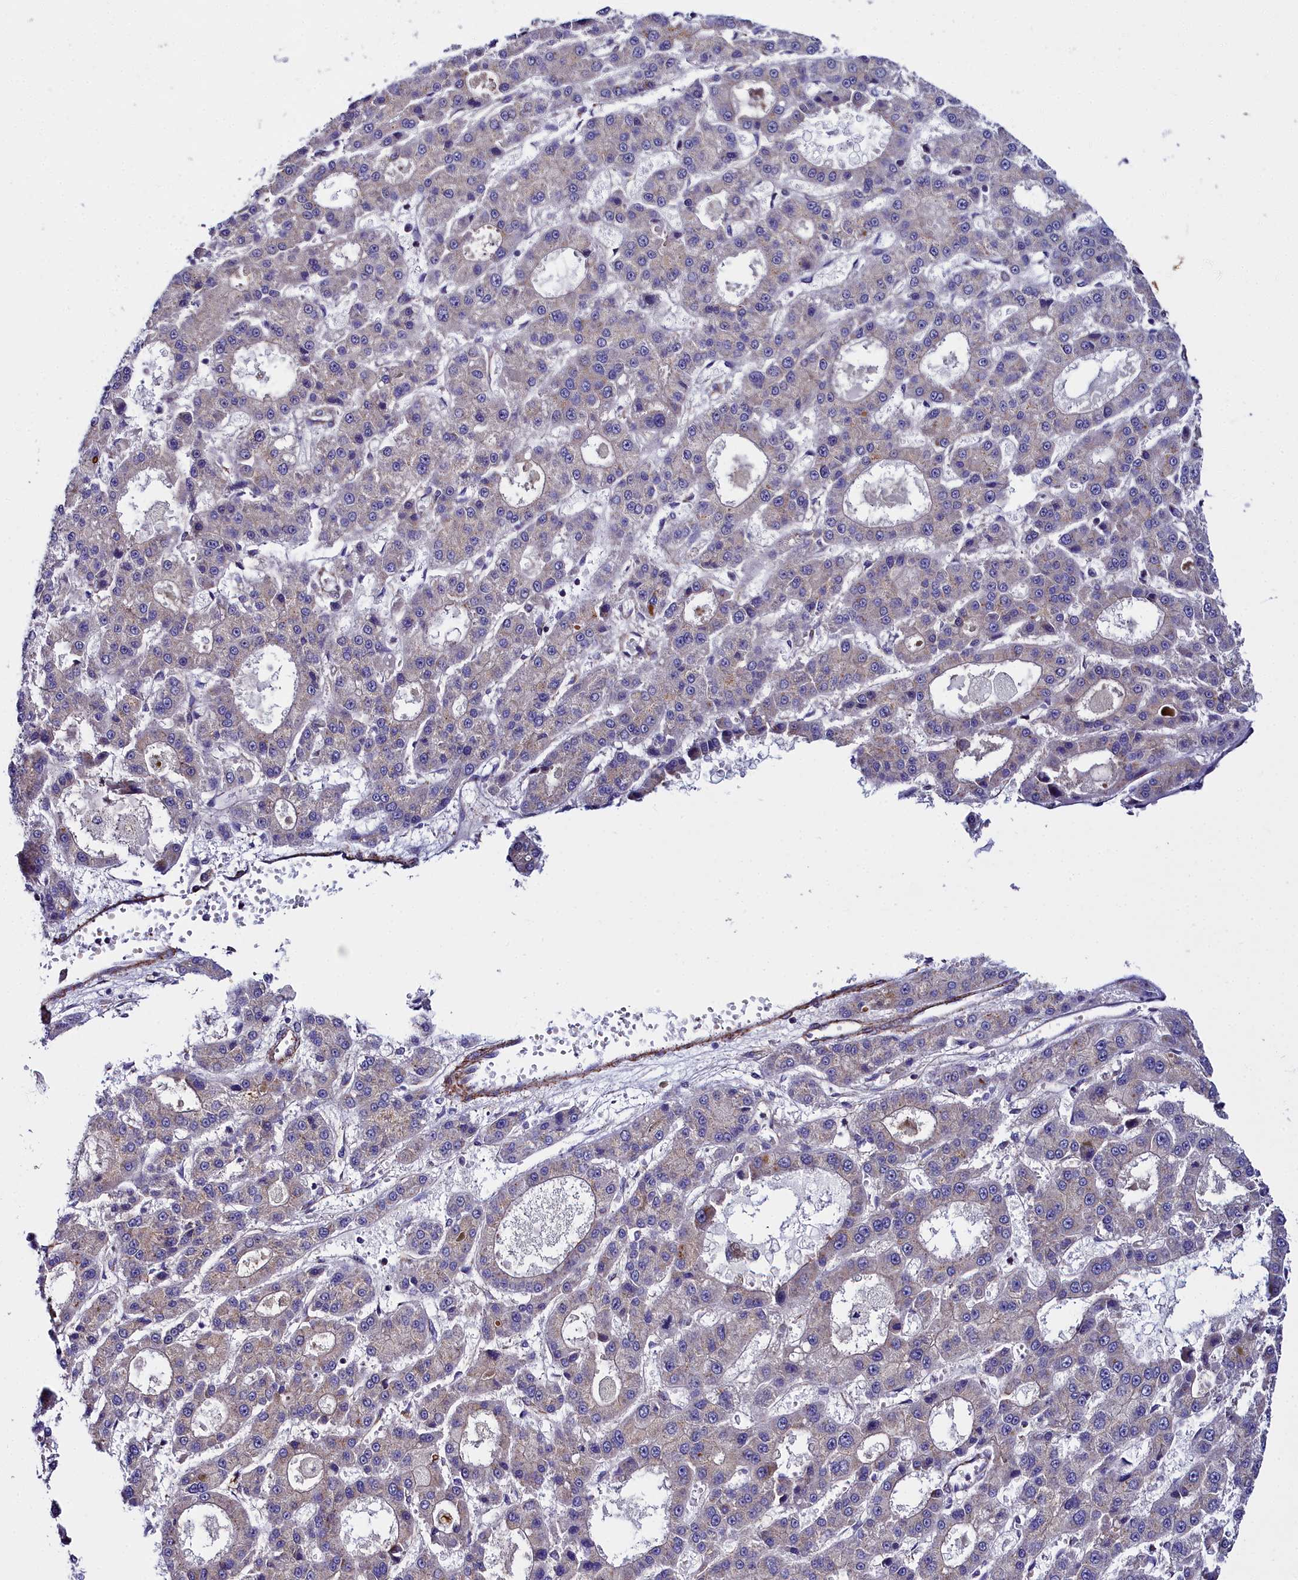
{"staining": {"intensity": "weak", "quantity": "<25%", "location": "cytoplasmic/membranous"}, "tissue": "liver cancer", "cell_type": "Tumor cells", "image_type": "cancer", "snomed": [{"axis": "morphology", "description": "Carcinoma, Hepatocellular, NOS"}, {"axis": "topography", "description": "Liver"}], "caption": "This micrograph is of hepatocellular carcinoma (liver) stained with immunohistochemistry (IHC) to label a protein in brown with the nuclei are counter-stained blue. There is no staining in tumor cells. (Stains: DAB (3,3'-diaminobenzidine) immunohistochemistry (IHC) with hematoxylin counter stain, Microscopy: brightfield microscopy at high magnification).", "gene": "FADS3", "patient": {"sex": "male", "age": 70}}